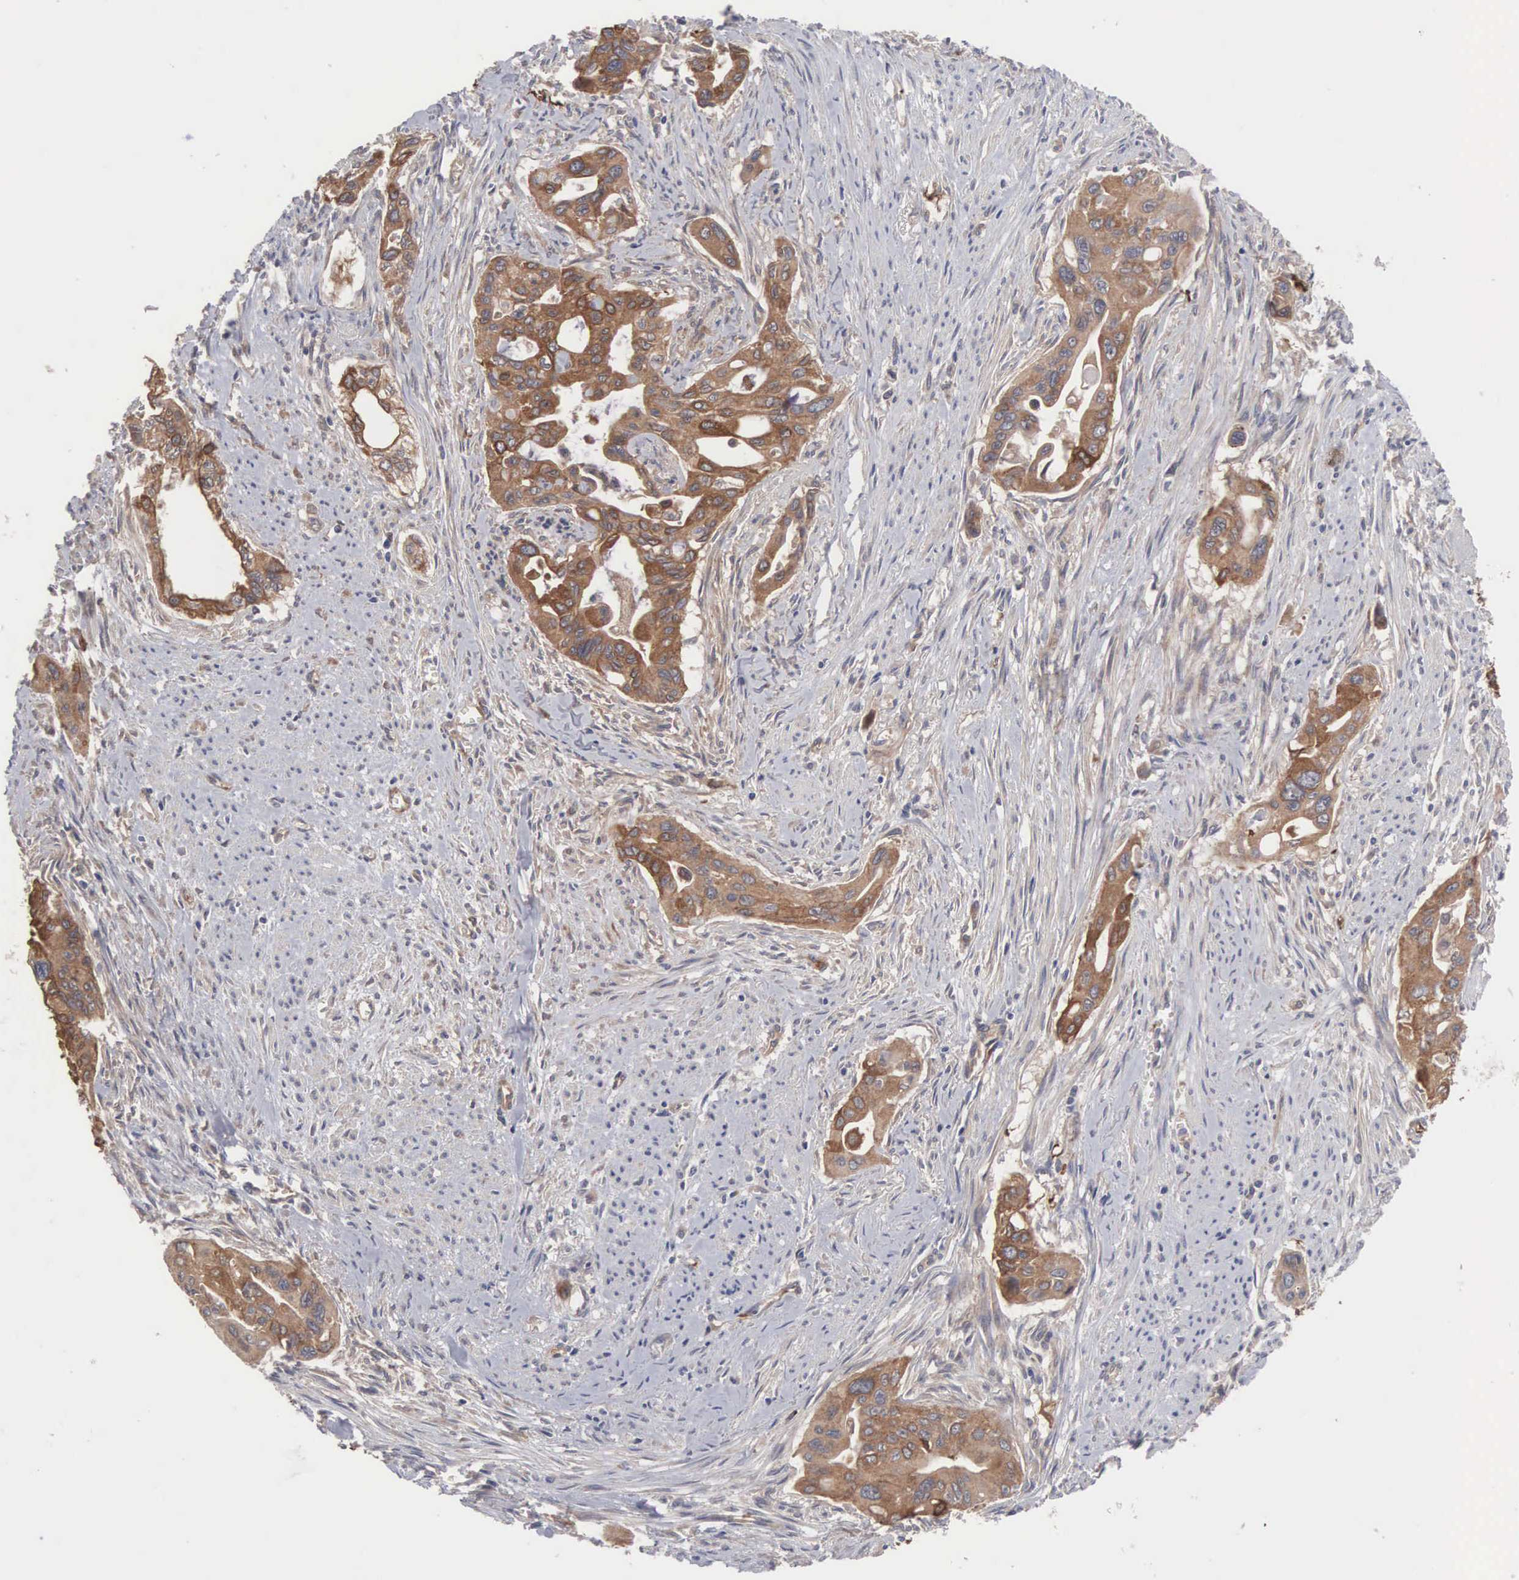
{"staining": {"intensity": "moderate", "quantity": ">75%", "location": "cytoplasmic/membranous"}, "tissue": "pancreatic cancer", "cell_type": "Tumor cells", "image_type": "cancer", "snomed": [{"axis": "morphology", "description": "Adenocarcinoma, NOS"}, {"axis": "topography", "description": "Pancreas"}], "caption": "This is an image of IHC staining of pancreatic cancer, which shows moderate expression in the cytoplasmic/membranous of tumor cells.", "gene": "INF2", "patient": {"sex": "male", "age": 77}}